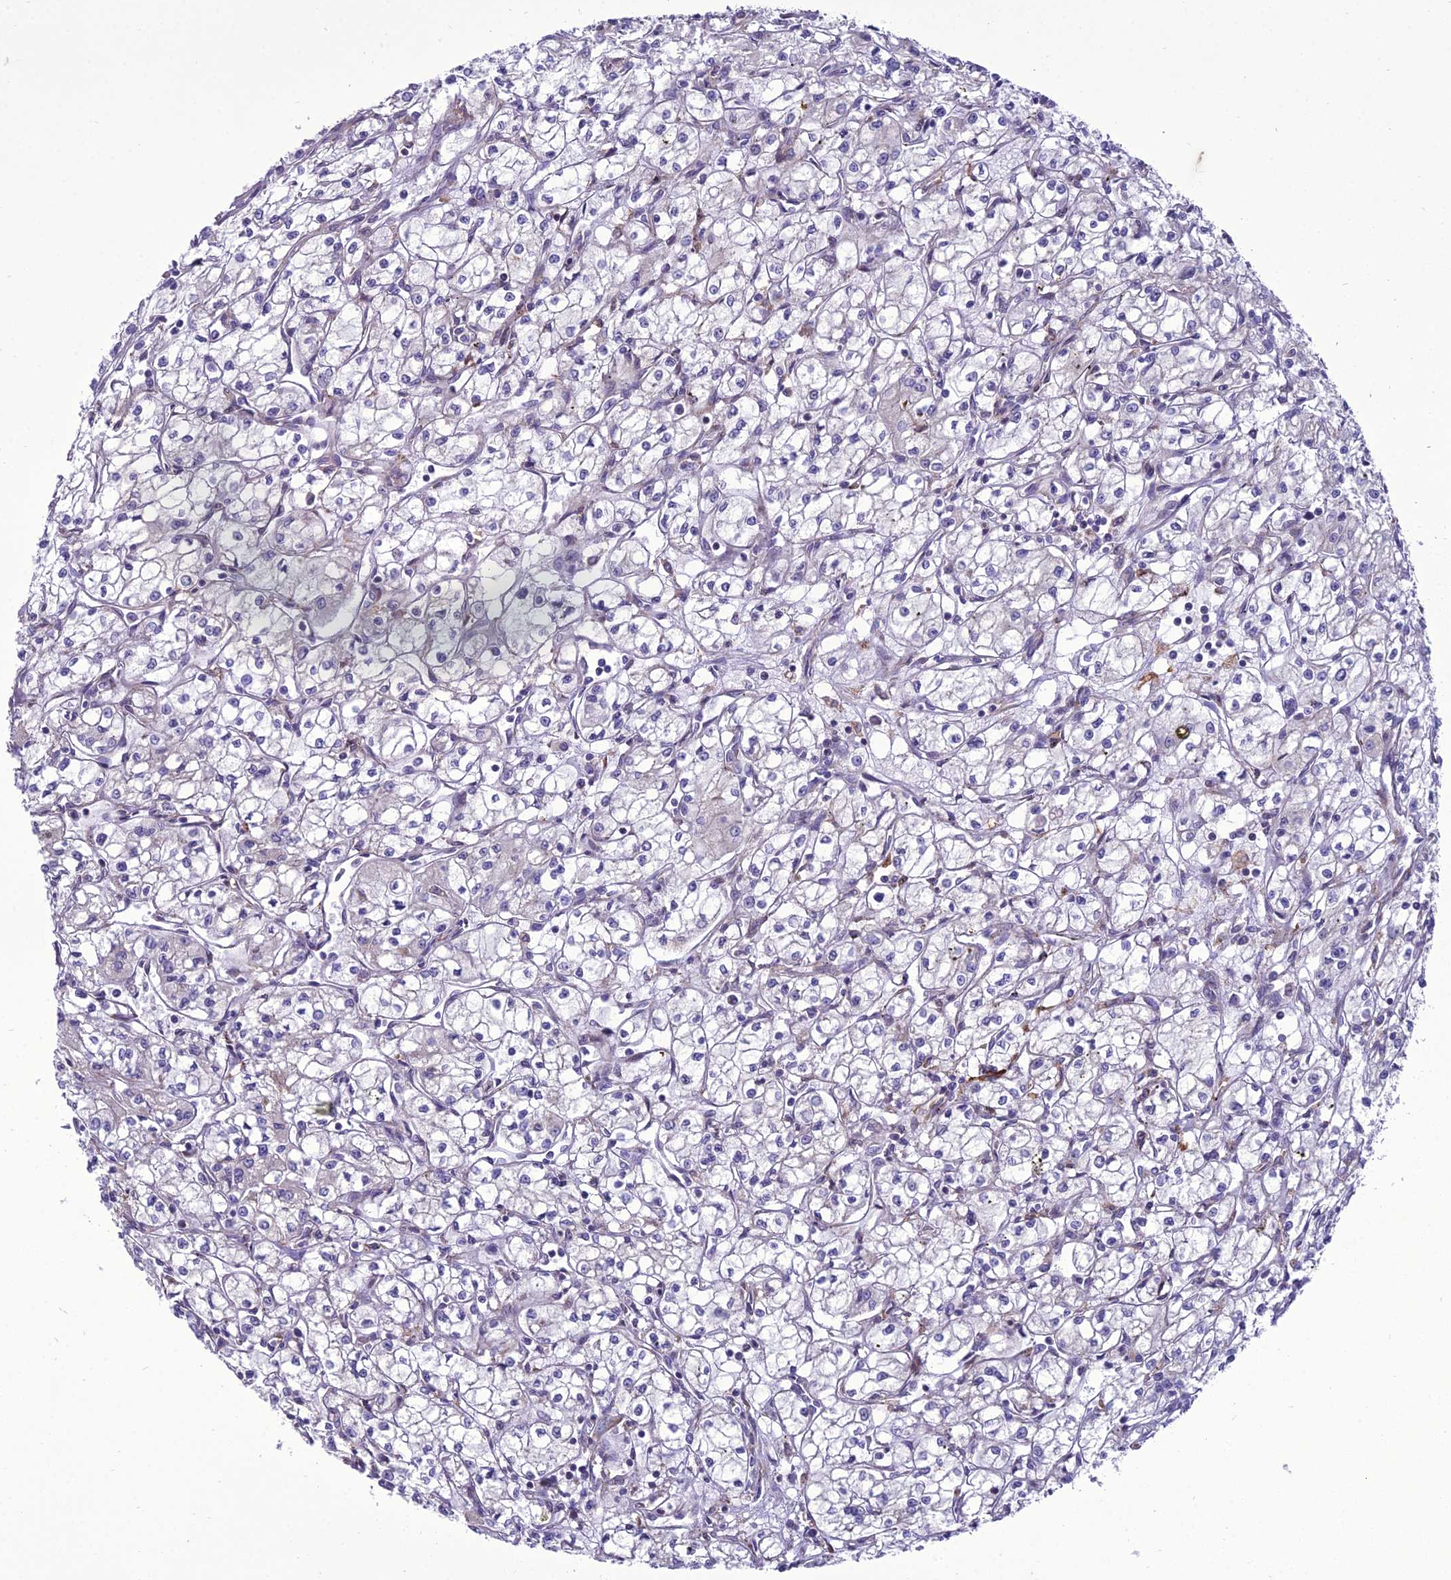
{"staining": {"intensity": "negative", "quantity": "none", "location": "none"}, "tissue": "renal cancer", "cell_type": "Tumor cells", "image_type": "cancer", "snomed": [{"axis": "morphology", "description": "Adenocarcinoma, NOS"}, {"axis": "topography", "description": "Kidney"}], "caption": "Immunohistochemistry (IHC) micrograph of renal cancer stained for a protein (brown), which demonstrates no staining in tumor cells.", "gene": "NEURL2", "patient": {"sex": "male", "age": 59}}